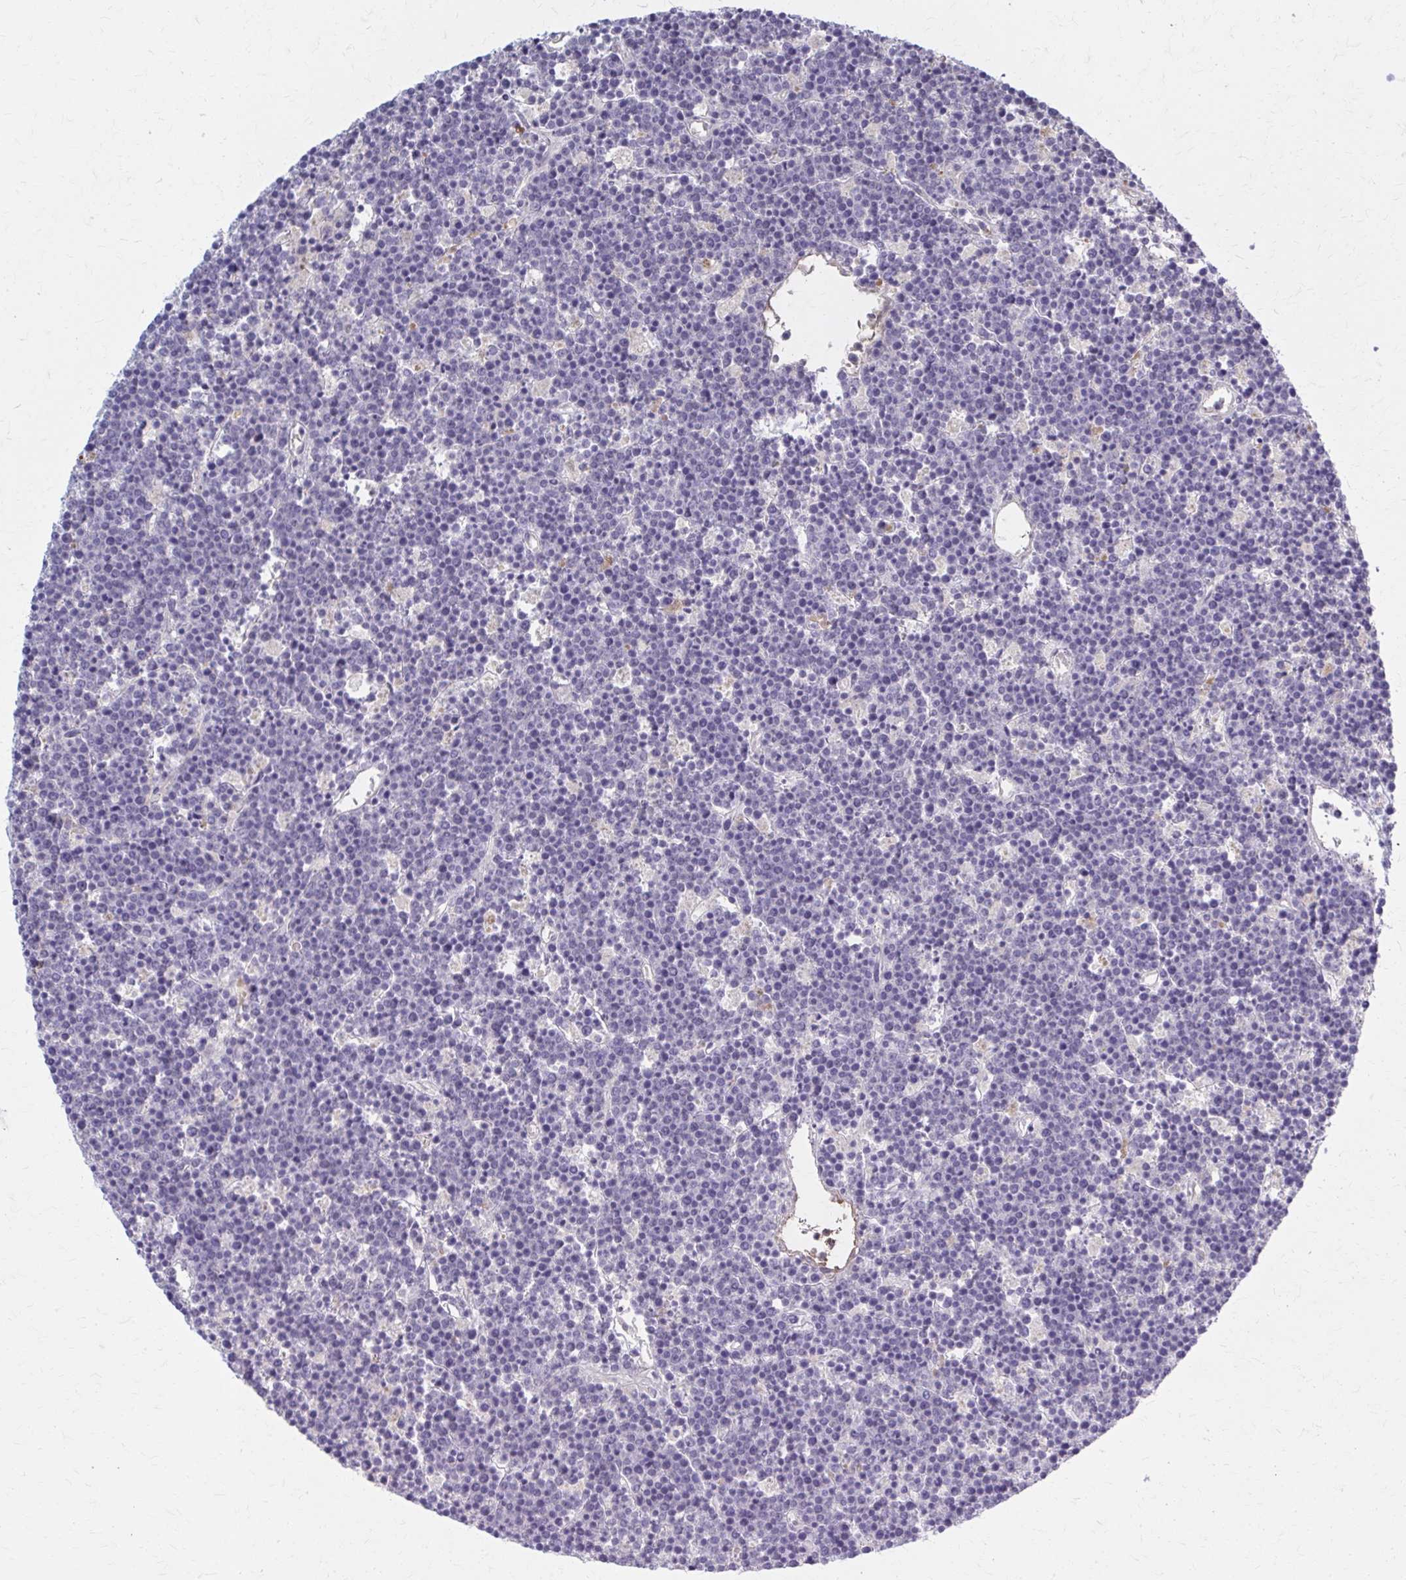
{"staining": {"intensity": "negative", "quantity": "none", "location": "none"}, "tissue": "lymphoma", "cell_type": "Tumor cells", "image_type": "cancer", "snomed": [{"axis": "morphology", "description": "Malignant lymphoma, non-Hodgkin's type, High grade"}, {"axis": "topography", "description": "Ovary"}], "caption": "Protein analysis of lymphoma demonstrates no significant expression in tumor cells.", "gene": "SERPIND1", "patient": {"sex": "female", "age": 56}}